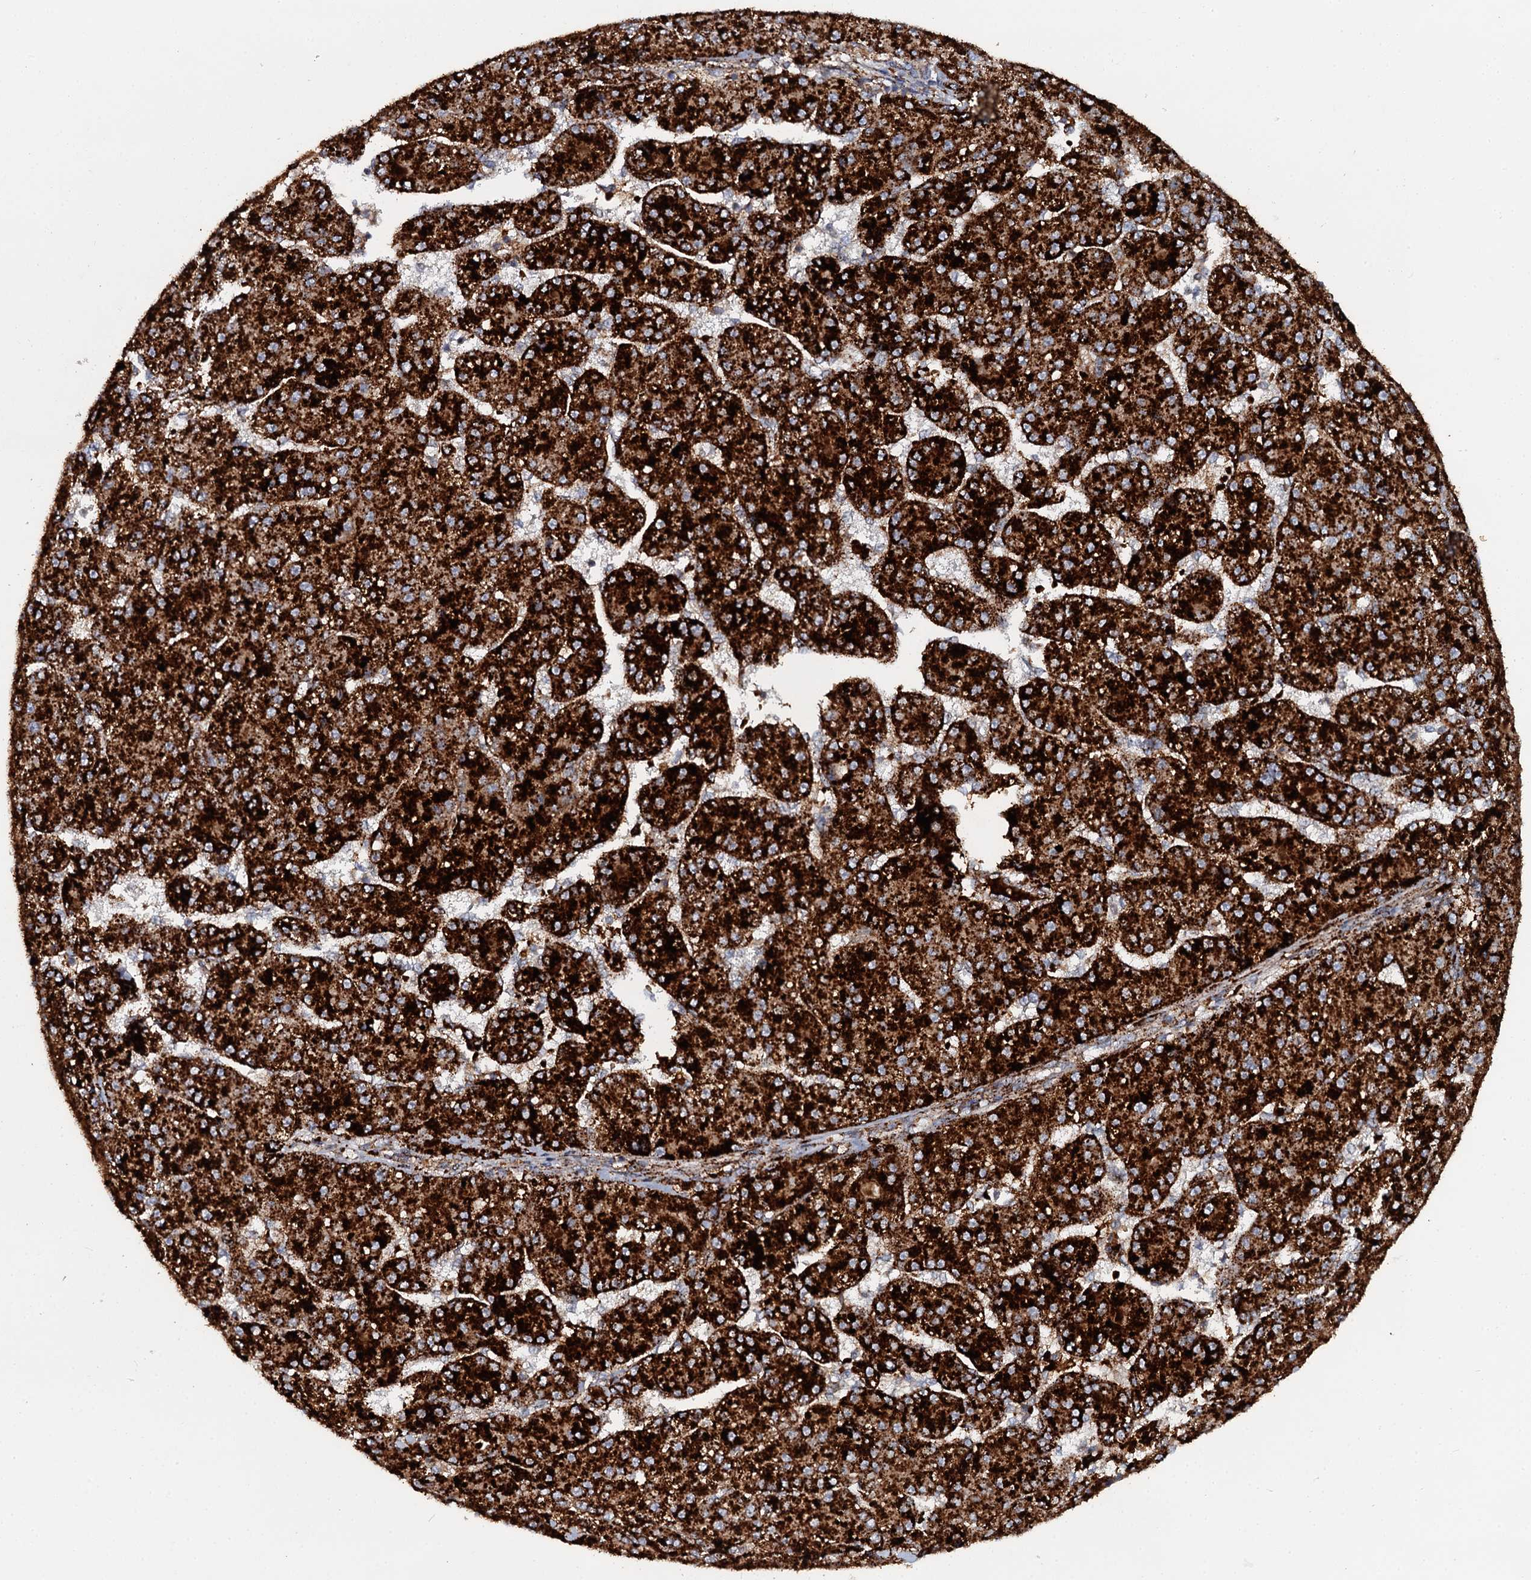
{"staining": {"intensity": "strong", "quantity": ">75%", "location": "cytoplasmic/membranous"}, "tissue": "liver cancer", "cell_type": "Tumor cells", "image_type": "cancer", "snomed": [{"axis": "morphology", "description": "Carcinoma, Hepatocellular, NOS"}, {"axis": "topography", "description": "Liver"}], "caption": "This histopathology image exhibits liver cancer (hepatocellular carcinoma) stained with immunohistochemistry to label a protein in brown. The cytoplasmic/membranous of tumor cells show strong positivity for the protein. Nuclei are counter-stained blue.", "gene": "GBA1", "patient": {"sex": "male", "age": 67}}